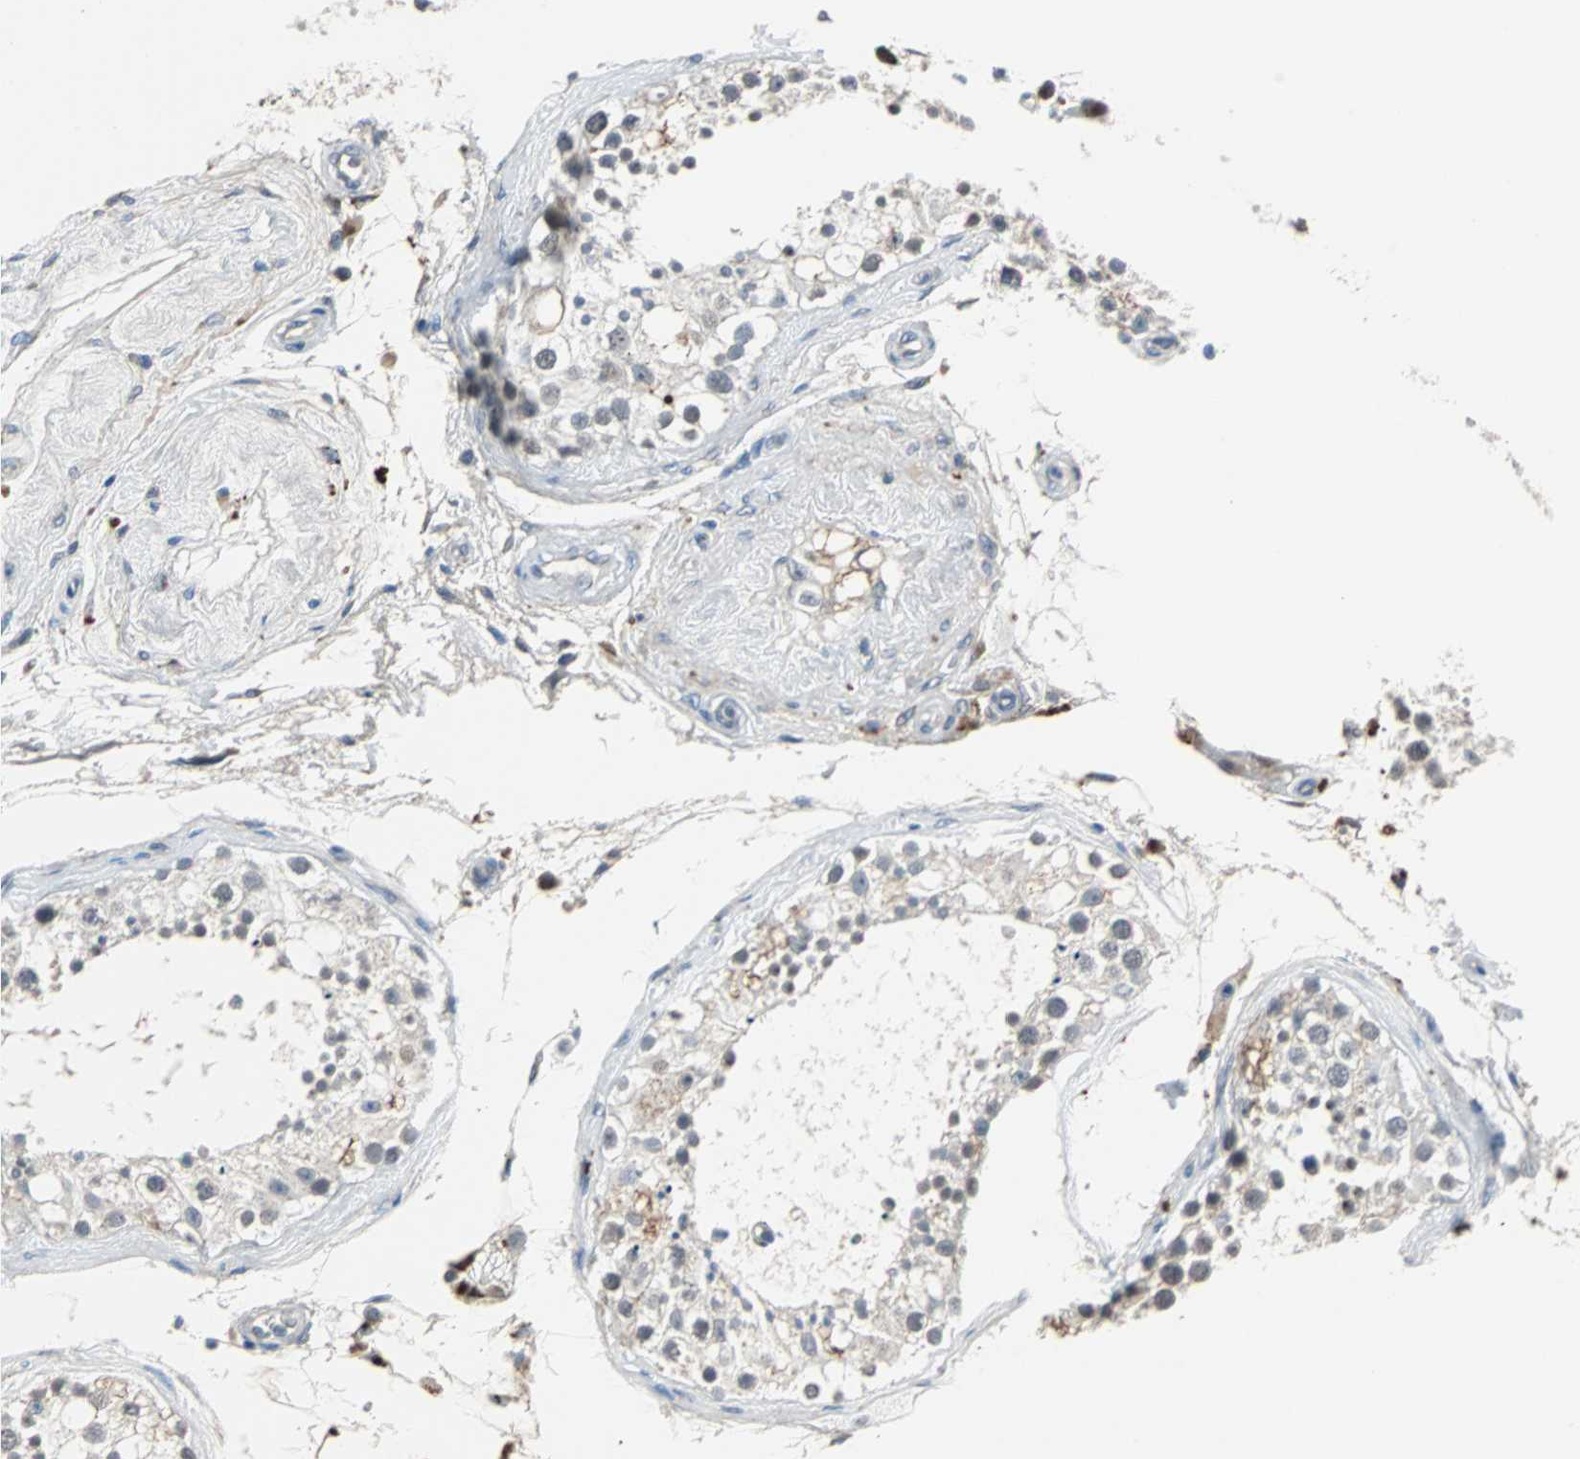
{"staining": {"intensity": "moderate", "quantity": ">75%", "location": "nuclear"}, "tissue": "testis", "cell_type": "Cells in seminiferous ducts", "image_type": "normal", "snomed": [{"axis": "morphology", "description": "Normal tissue, NOS"}, {"axis": "topography", "description": "Testis"}], "caption": "A histopathology image of testis stained for a protein demonstrates moderate nuclear brown staining in cells in seminiferous ducts.", "gene": "HLX", "patient": {"sex": "male", "age": 68}}